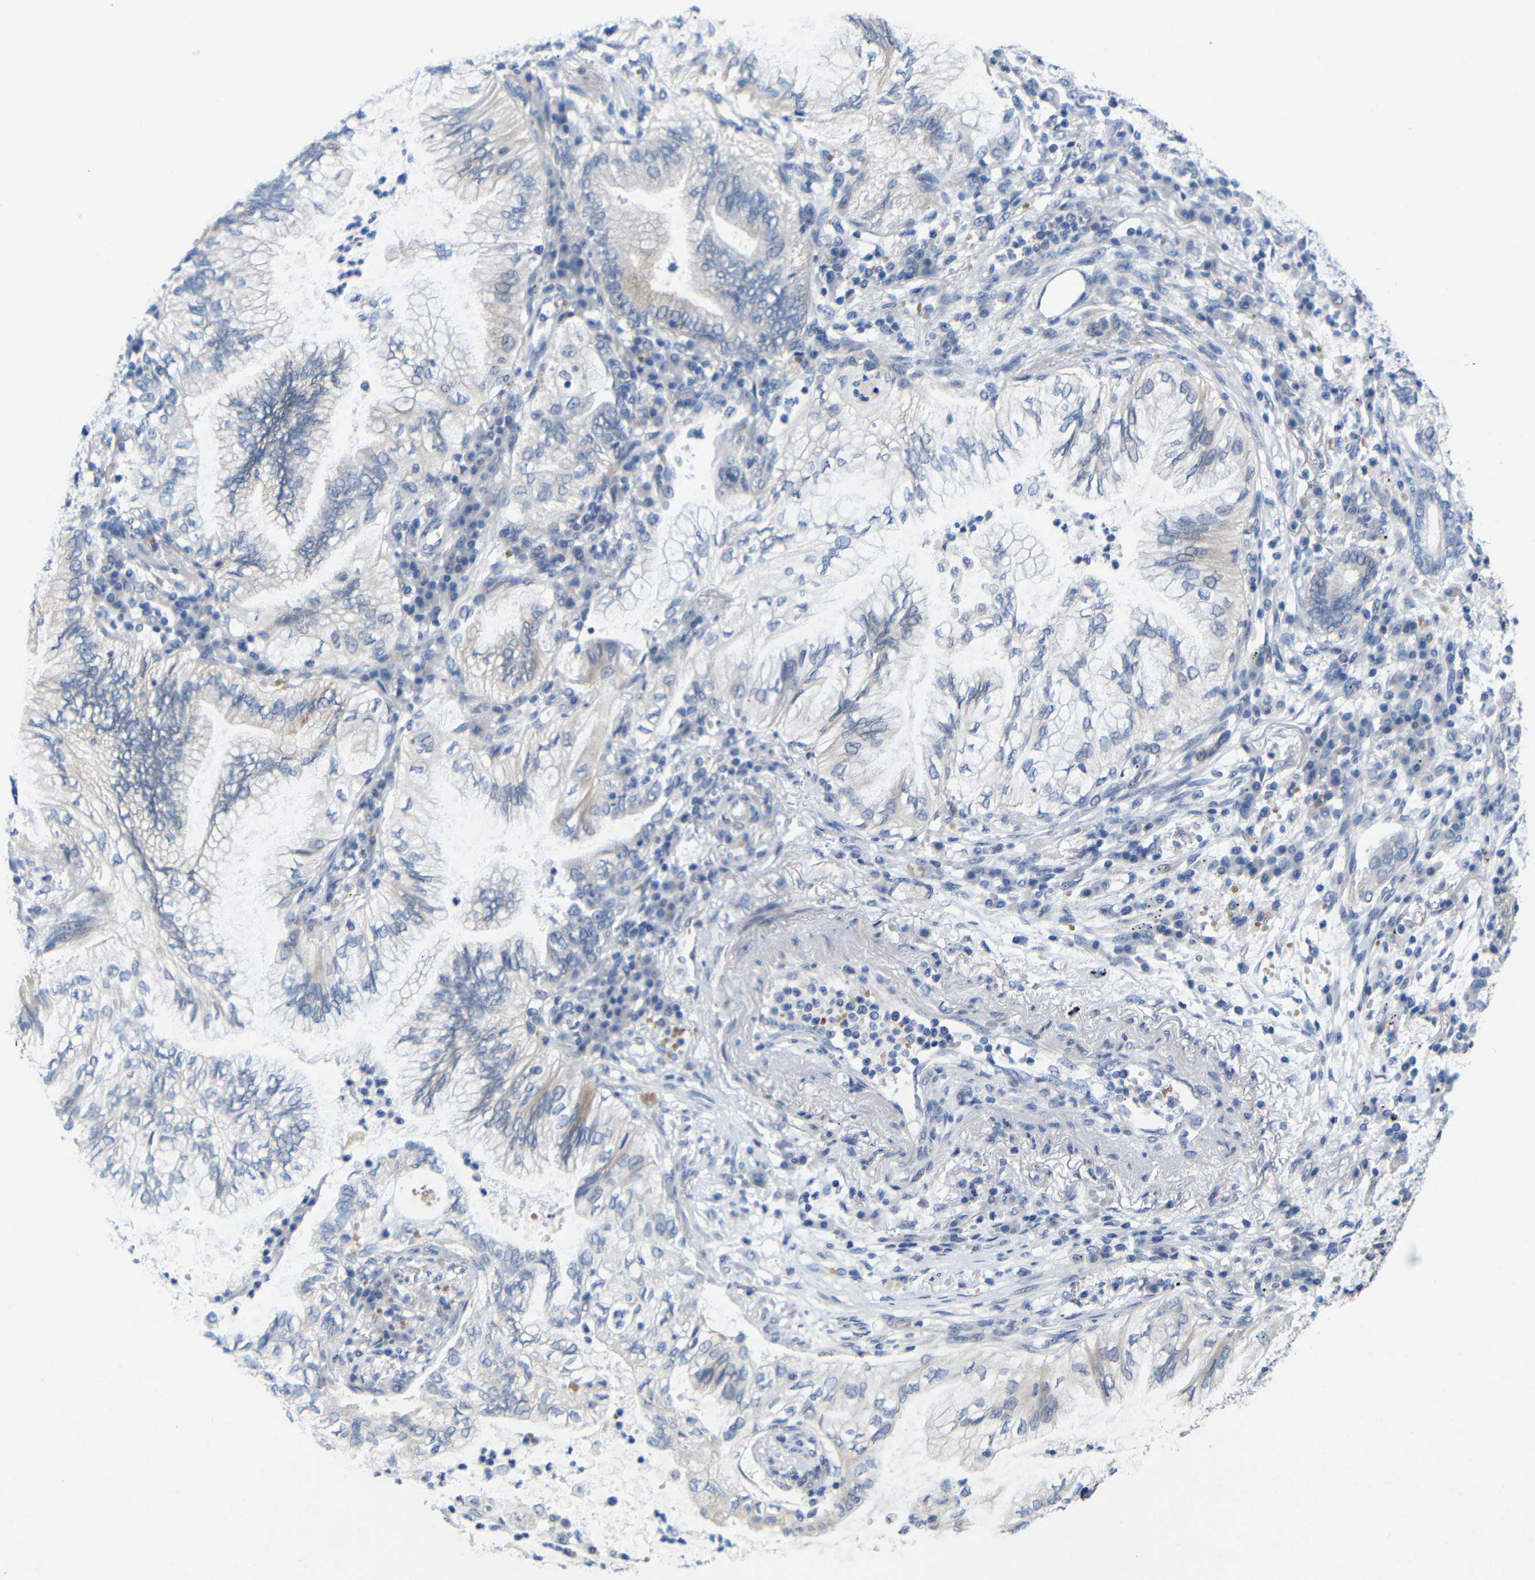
{"staining": {"intensity": "weak", "quantity": "<25%", "location": "cytoplasmic/membranous"}, "tissue": "lung cancer", "cell_type": "Tumor cells", "image_type": "cancer", "snomed": [{"axis": "morphology", "description": "Normal tissue, NOS"}, {"axis": "morphology", "description": "Adenocarcinoma, NOS"}, {"axis": "topography", "description": "Bronchus"}, {"axis": "topography", "description": "Lung"}], "caption": "Micrograph shows no protein positivity in tumor cells of lung cancer (adenocarcinoma) tissue.", "gene": "CMTM1", "patient": {"sex": "female", "age": 70}}